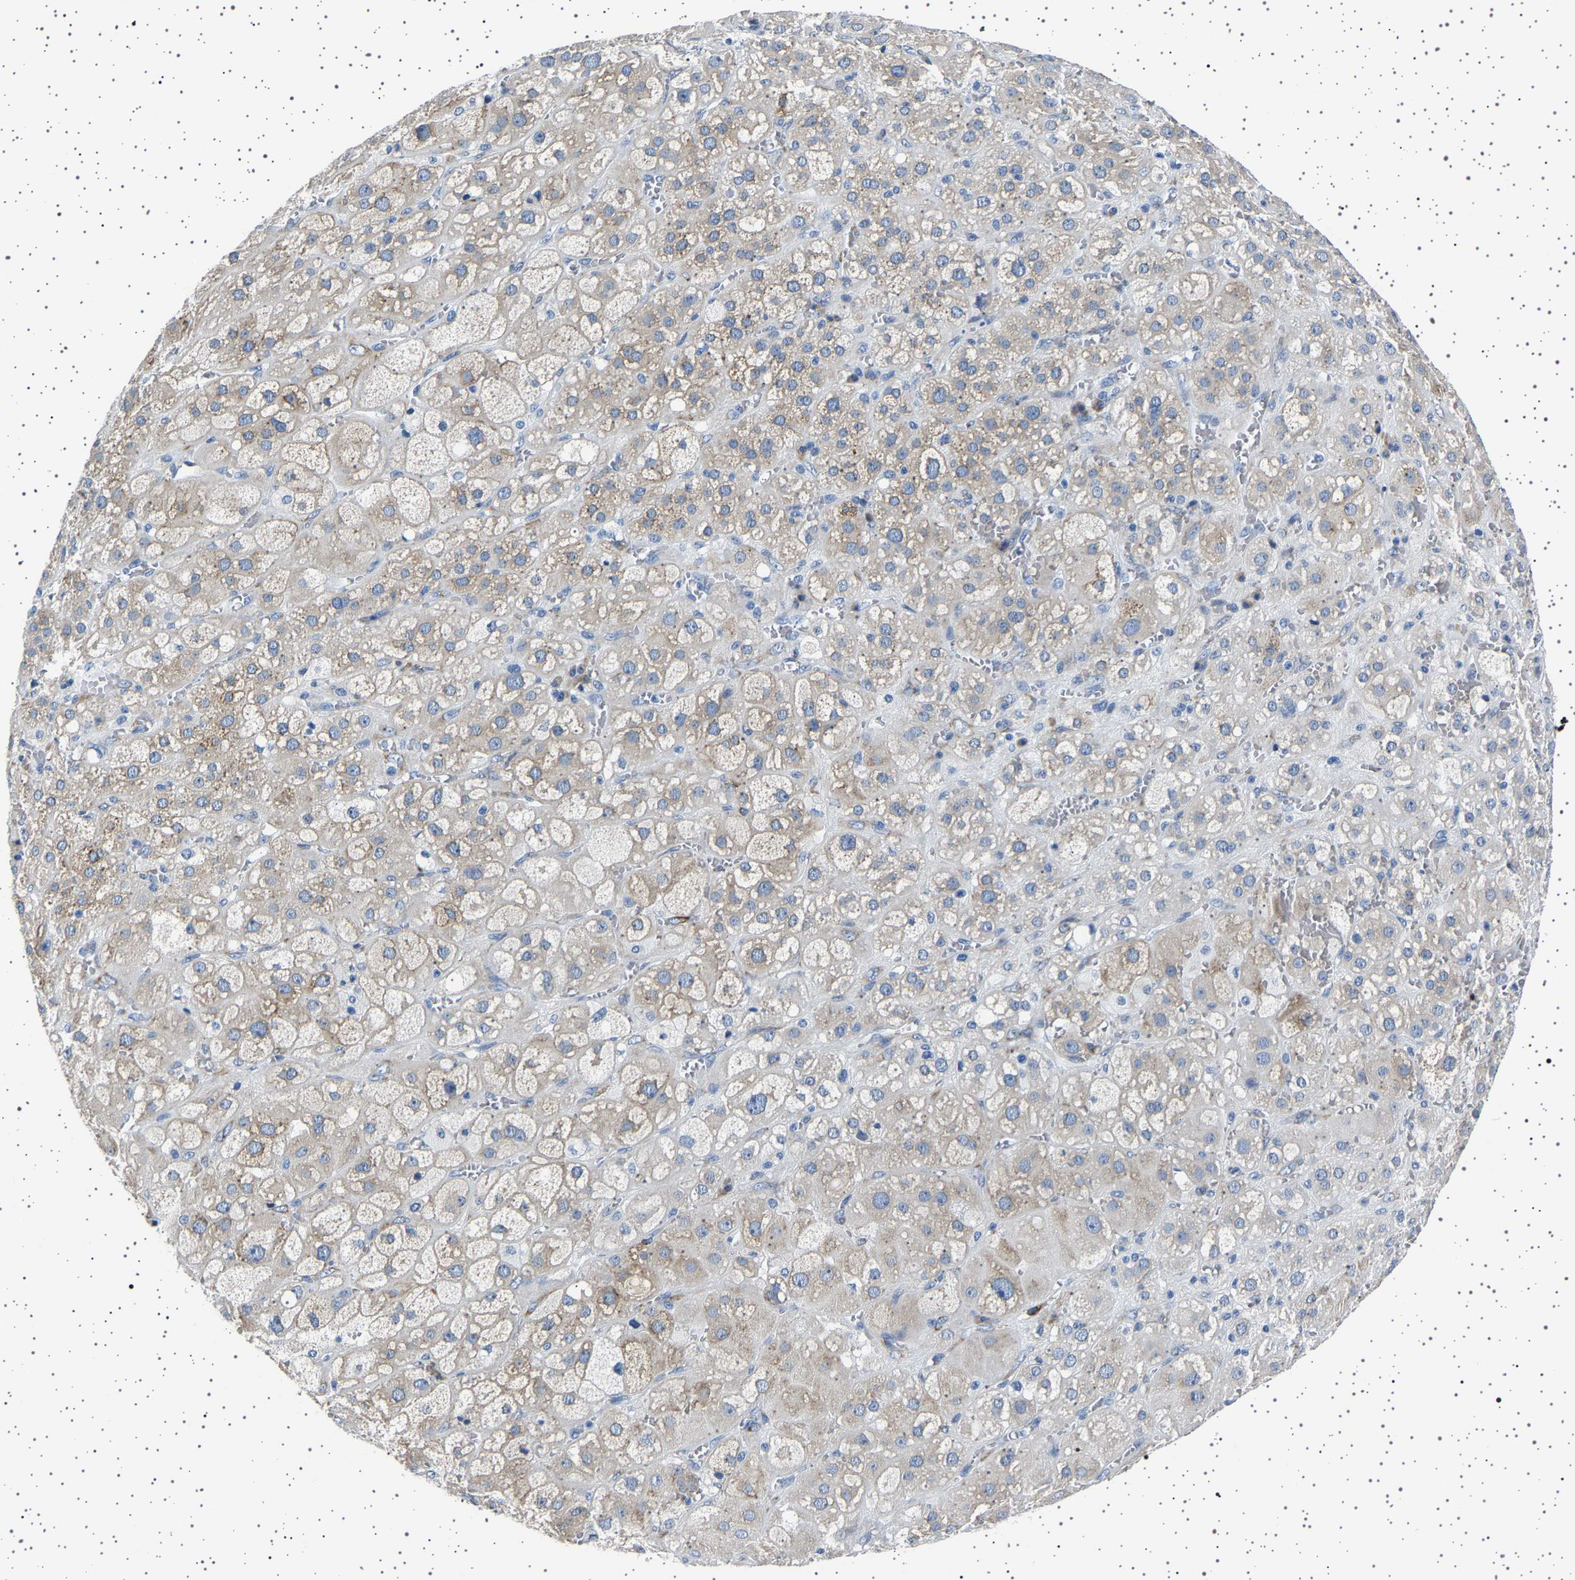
{"staining": {"intensity": "weak", "quantity": "25%-75%", "location": "cytoplasmic/membranous"}, "tissue": "adrenal gland", "cell_type": "Glandular cells", "image_type": "normal", "snomed": [{"axis": "morphology", "description": "Normal tissue, NOS"}, {"axis": "topography", "description": "Adrenal gland"}], "caption": "Brown immunohistochemical staining in normal human adrenal gland demonstrates weak cytoplasmic/membranous positivity in approximately 25%-75% of glandular cells.", "gene": "FTCD", "patient": {"sex": "female", "age": 47}}